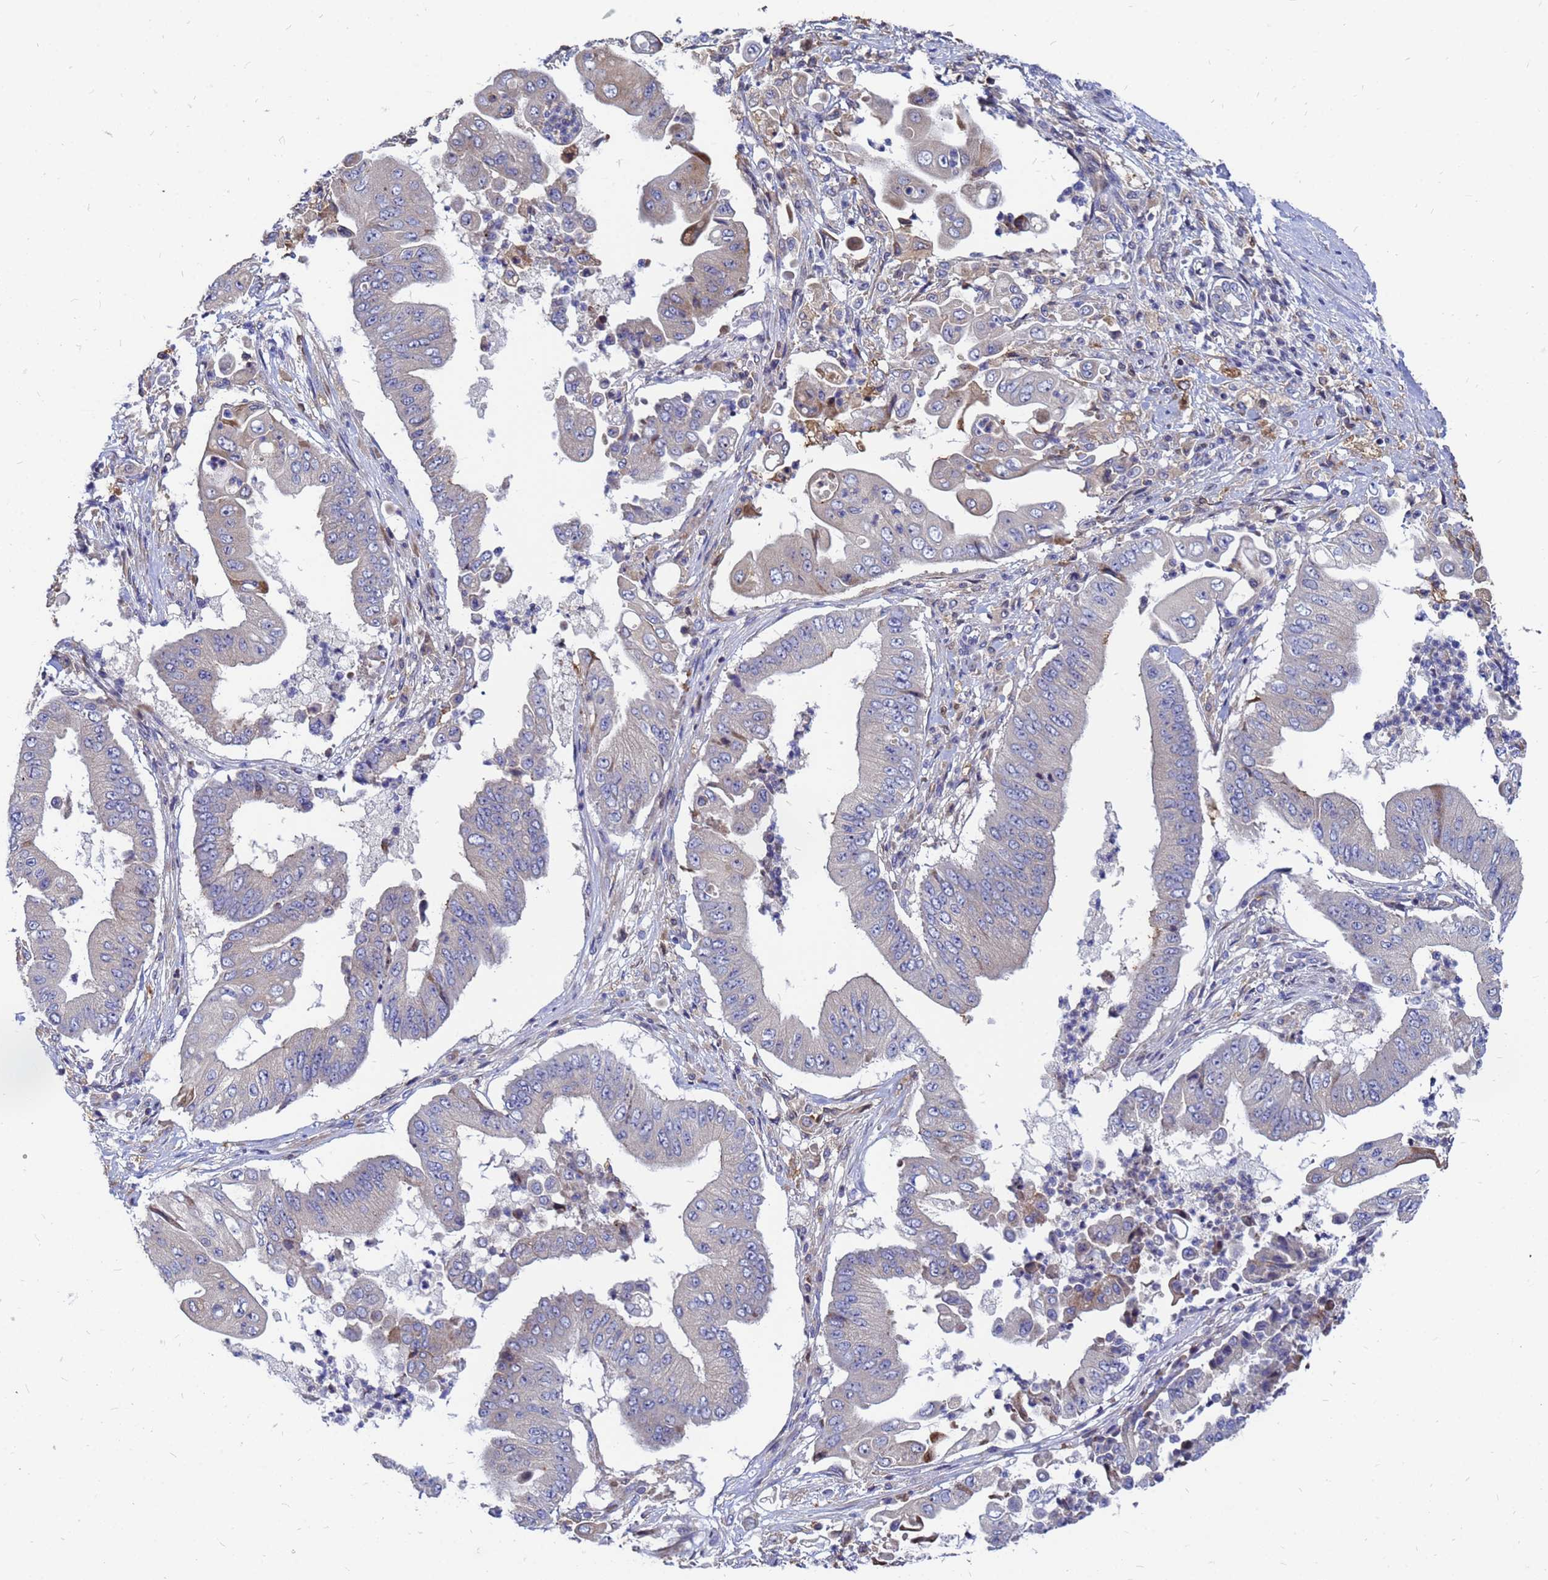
{"staining": {"intensity": "negative", "quantity": "none", "location": "none"}, "tissue": "pancreatic cancer", "cell_type": "Tumor cells", "image_type": "cancer", "snomed": [{"axis": "morphology", "description": "Adenocarcinoma, NOS"}, {"axis": "topography", "description": "Pancreas"}], "caption": "DAB immunohistochemical staining of human adenocarcinoma (pancreatic) reveals no significant positivity in tumor cells.", "gene": "MOB2", "patient": {"sex": "female", "age": 77}}